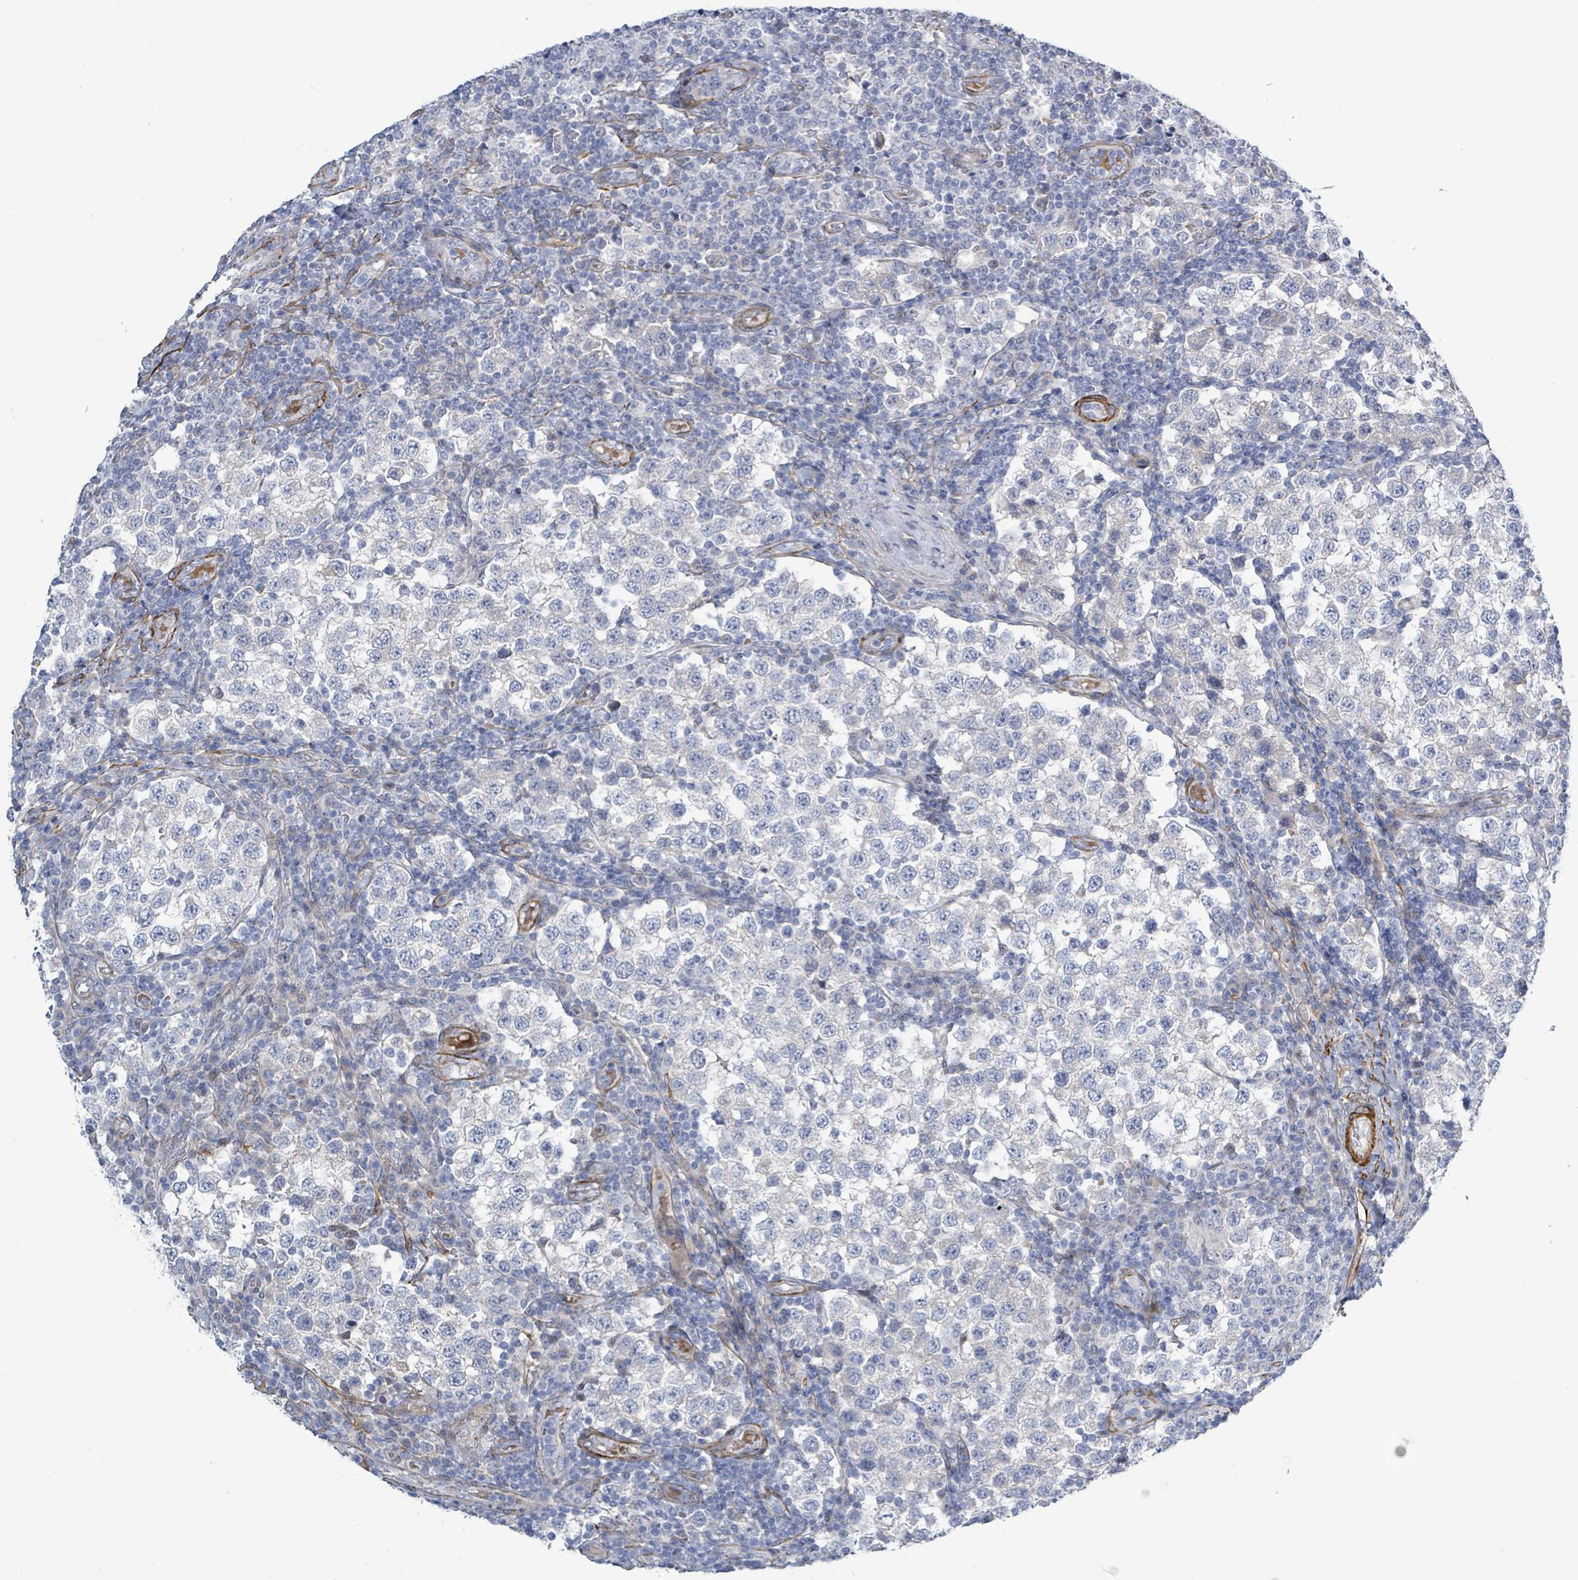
{"staining": {"intensity": "negative", "quantity": "none", "location": "none"}, "tissue": "testis cancer", "cell_type": "Tumor cells", "image_type": "cancer", "snomed": [{"axis": "morphology", "description": "Seminoma, NOS"}, {"axis": "topography", "description": "Testis"}], "caption": "Immunohistochemistry photomicrograph of human testis cancer (seminoma) stained for a protein (brown), which reveals no staining in tumor cells.", "gene": "DMRTC1B", "patient": {"sex": "male", "age": 34}}